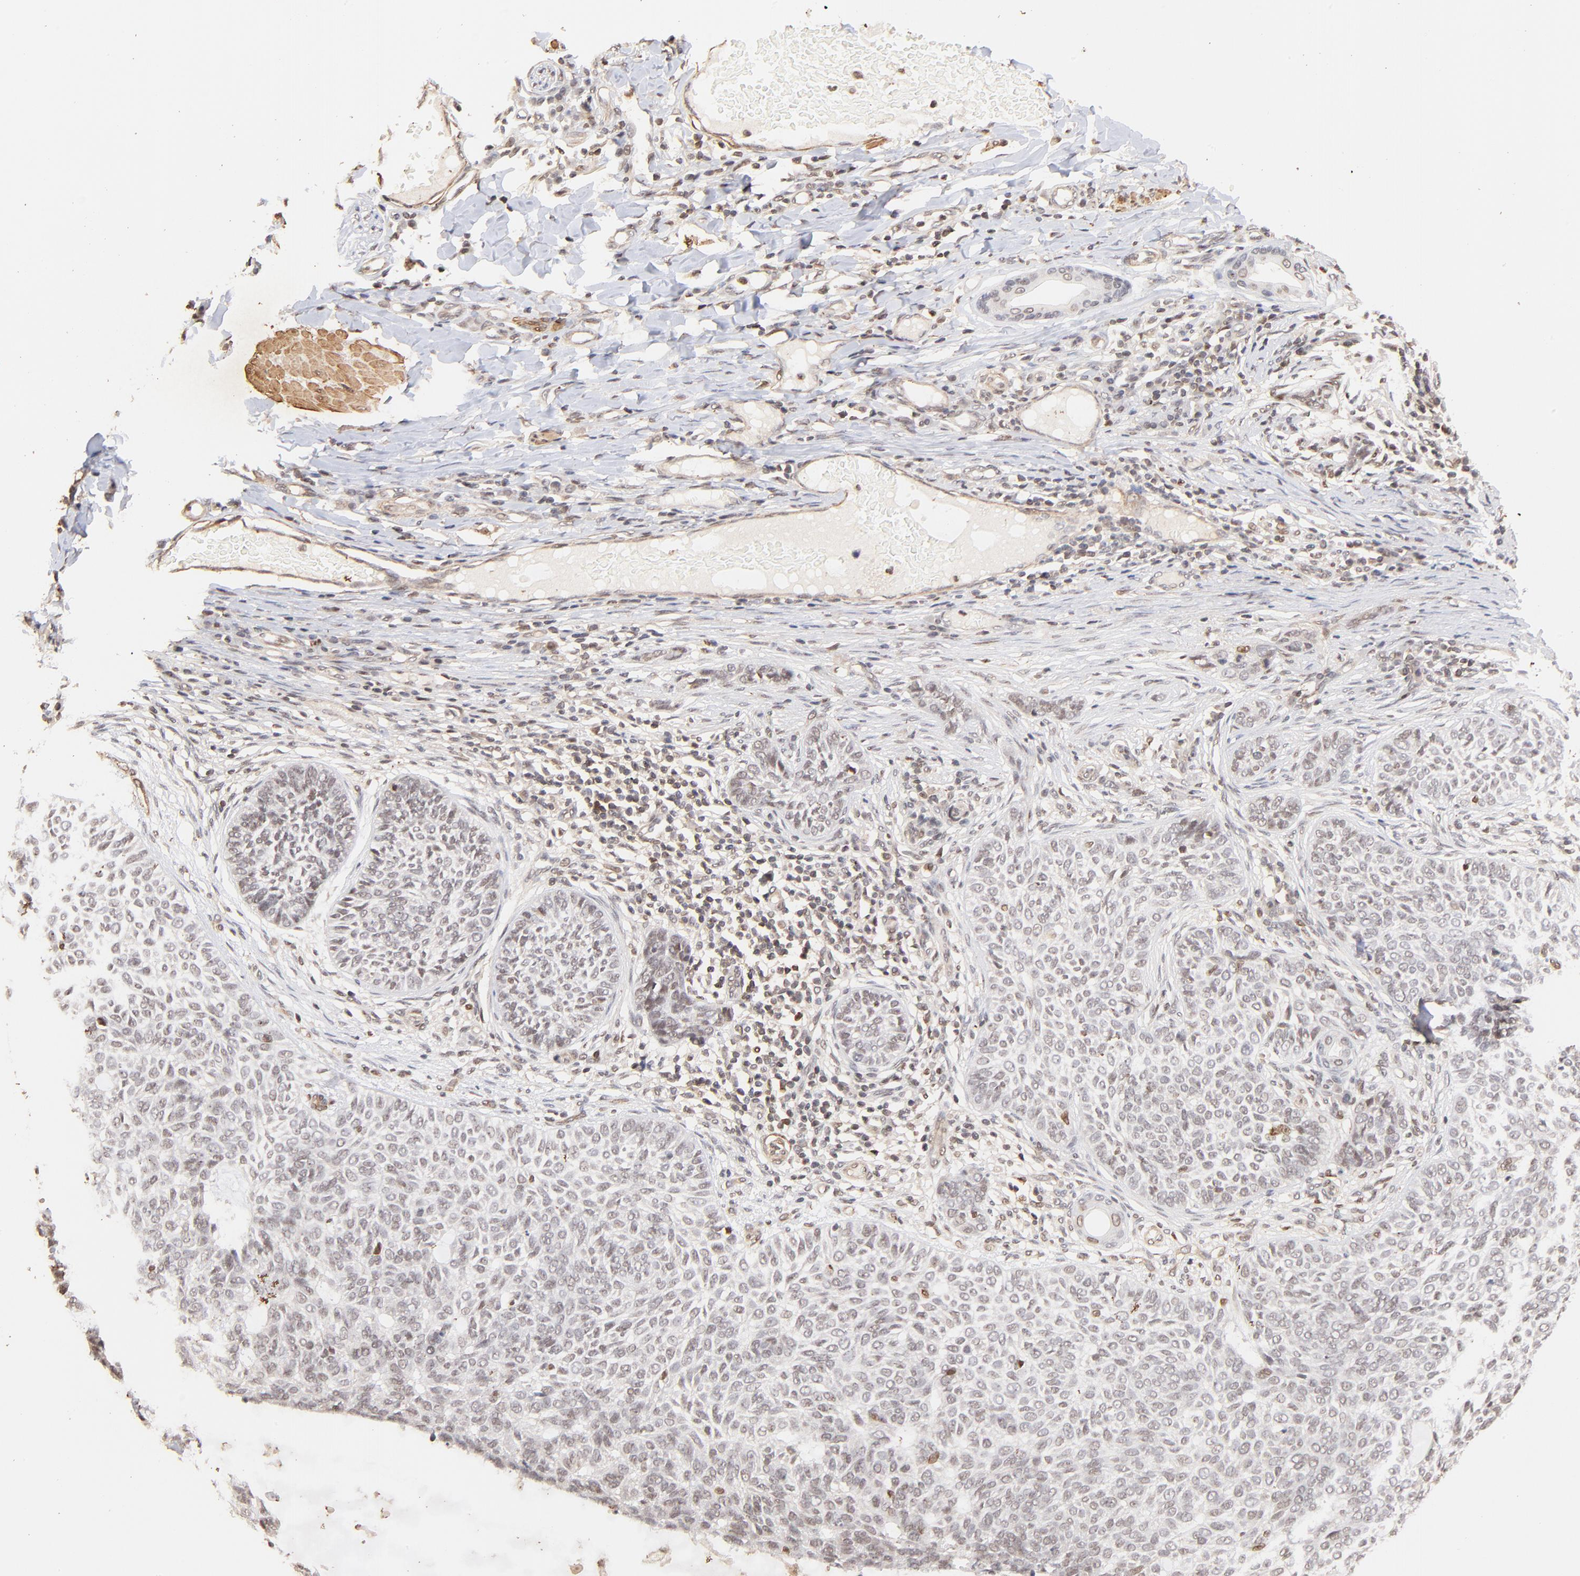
{"staining": {"intensity": "weak", "quantity": "<25%", "location": "nuclear"}, "tissue": "skin cancer", "cell_type": "Tumor cells", "image_type": "cancer", "snomed": [{"axis": "morphology", "description": "Basal cell carcinoma"}, {"axis": "topography", "description": "Skin"}], "caption": "Histopathology image shows no significant protein staining in tumor cells of skin basal cell carcinoma.", "gene": "ZFP92", "patient": {"sex": "male", "age": 87}}